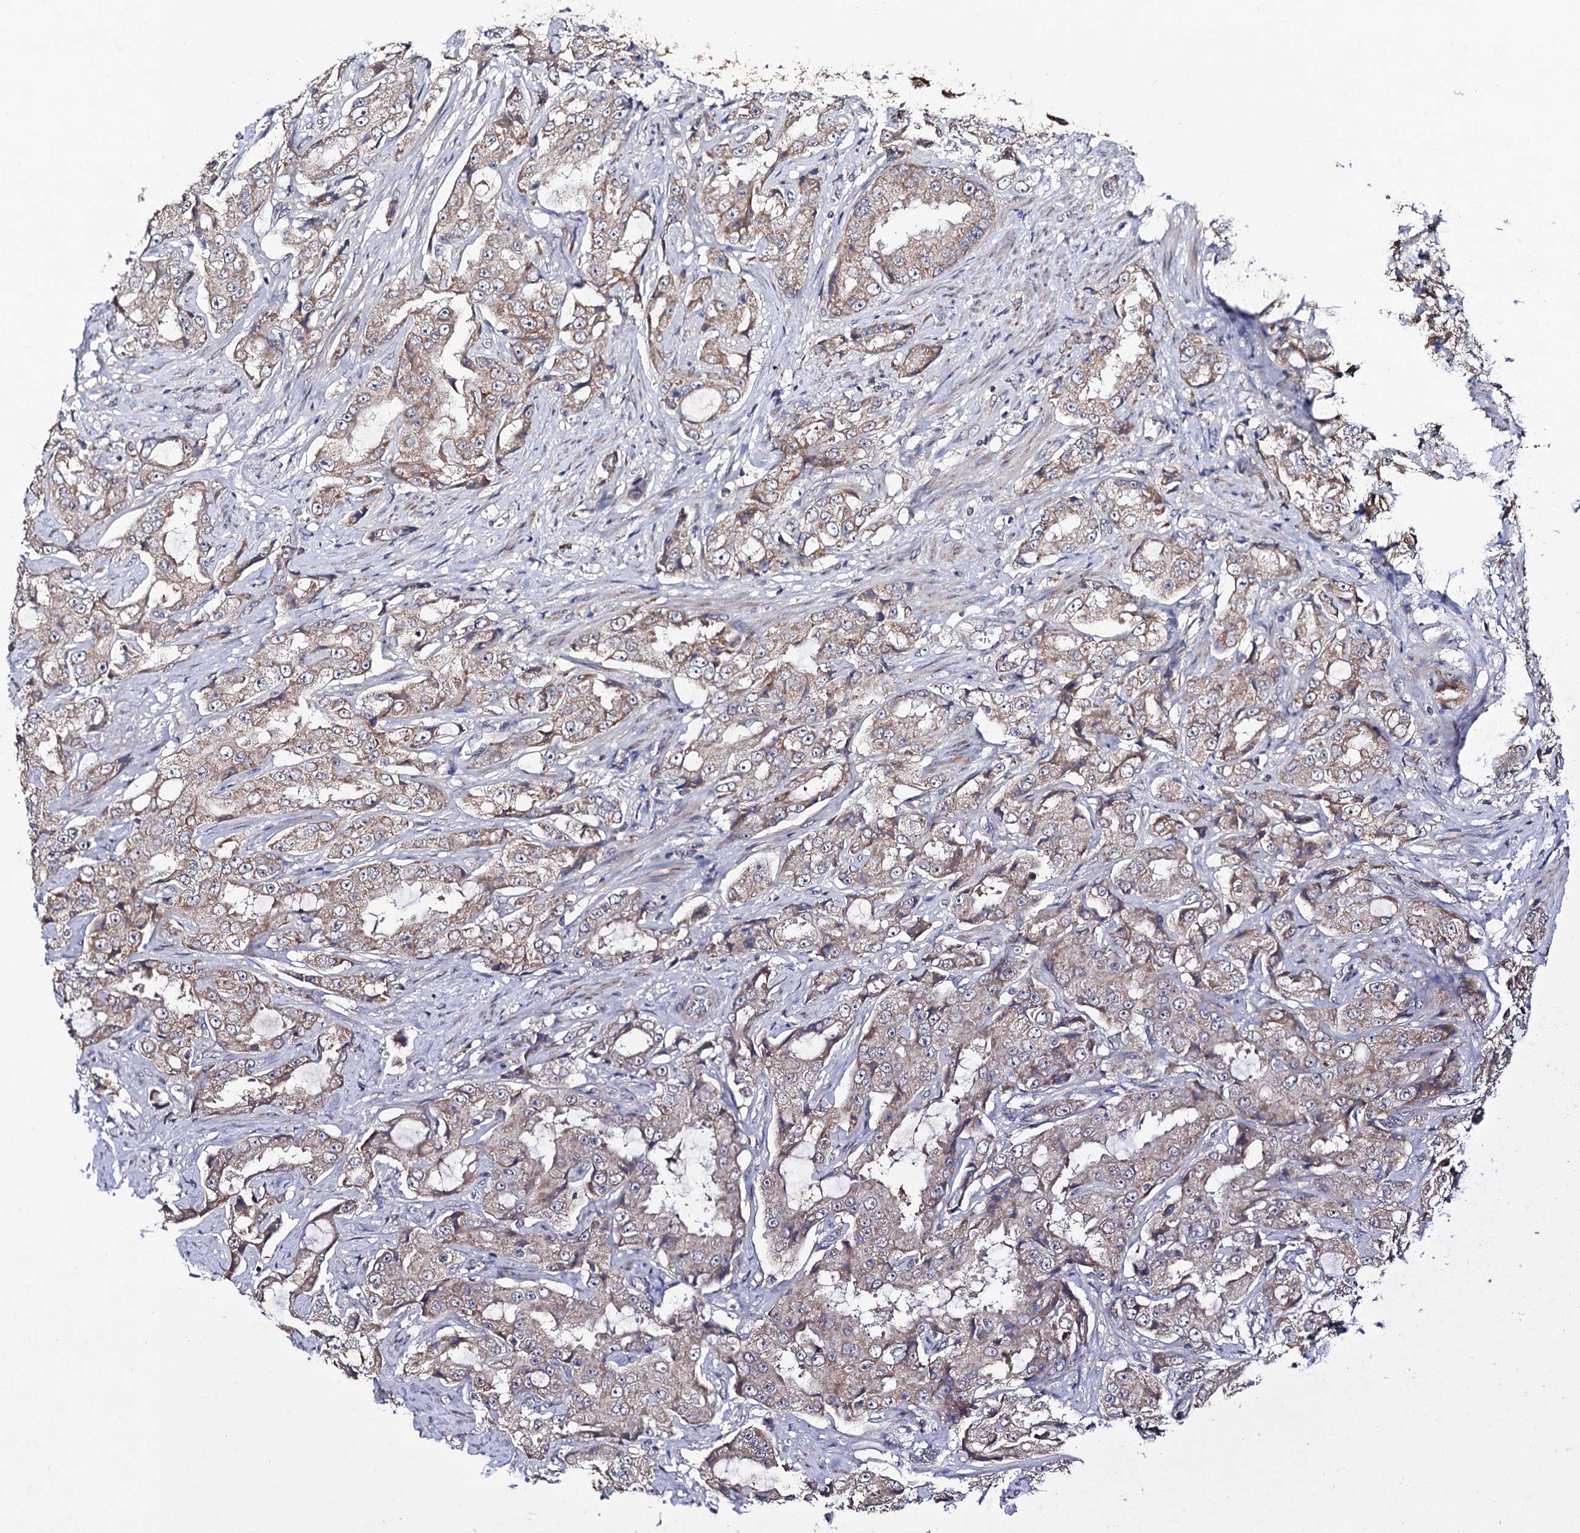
{"staining": {"intensity": "weak", "quantity": ">75%", "location": "cytoplasmic/membranous"}, "tissue": "prostate cancer", "cell_type": "Tumor cells", "image_type": "cancer", "snomed": [{"axis": "morphology", "description": "Adenocarcinoma, High grade"}, {"axis": "topography", "description": "Prostate"}], "caption": "Protein expression by immunohistochemistry shows weak cytoplasmic/membranous expression in approximately >75% of tumor cells in adenocarcinoma (high-grade) (prostate).", "gene": "VPS37D", "patient": {"sex": "male", "age": 73}}